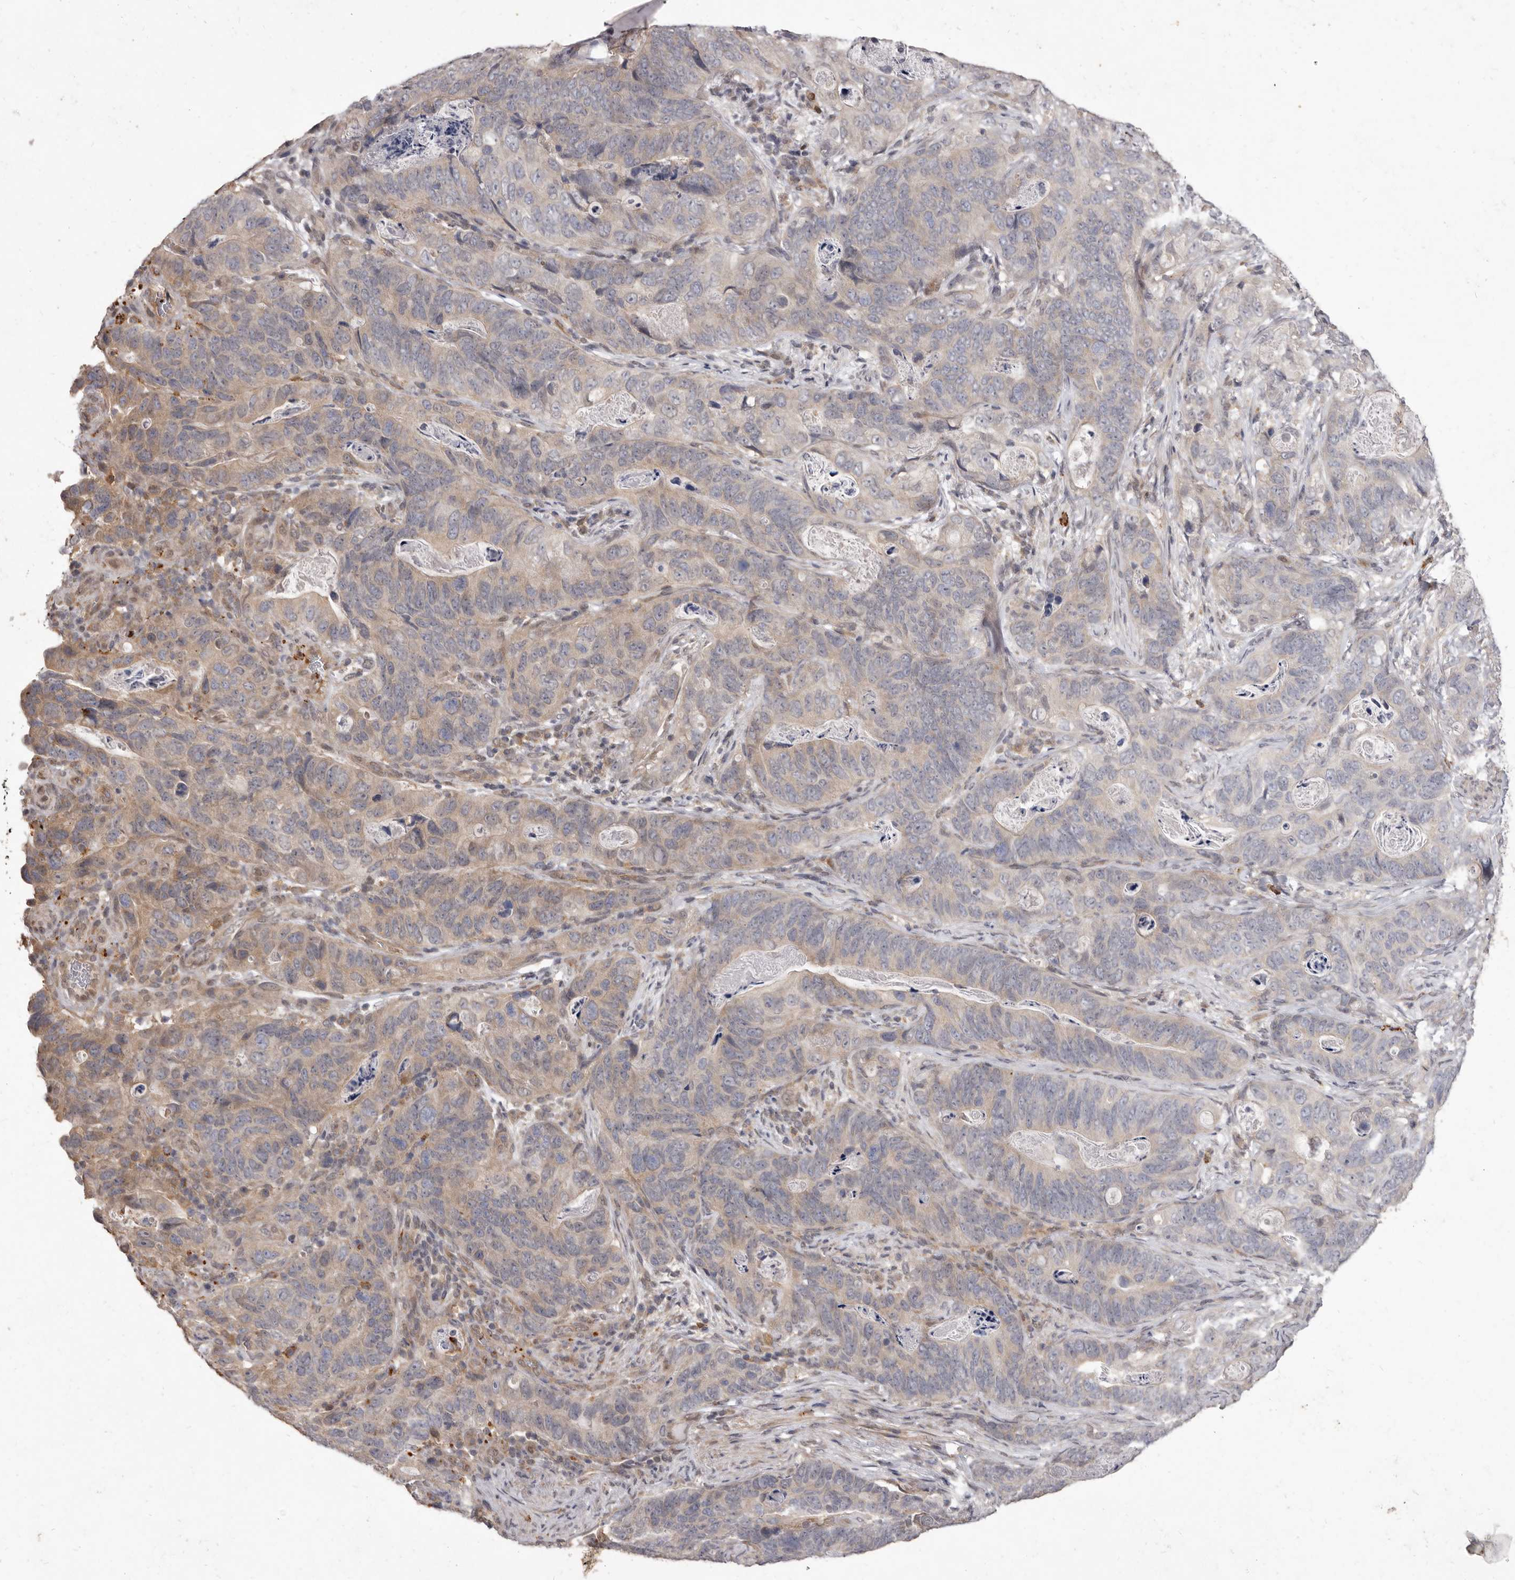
{"staining": {"intensity": "weak", "quantity": "<25%", "location": "cytoplasmic/membranous"}, "tissue": "stomach cancer", "cell_type": "Tumor cells", "image_type": "cancer", "snomed": [{"axis": "morphology", "description": "Normal tissue, NOS"}, {"axis": "morphology", "description": "Adenocarcinoma, NOS"}, {"axis": "topography", "description": "Stomach"}], "caption": "High magnification brightfield microscopy of stomach adenocarcinoma stained with DAB (3,3'-diaminobenzidine) (brown) and counterstained with hematoxylin (blue): tumor cells show no significant positivity. (Brightfield microscopy of DAB immunohistochemistry at high magnification).", "gene": "ACLY", "patient": {"sex": "female", "age": 89}}